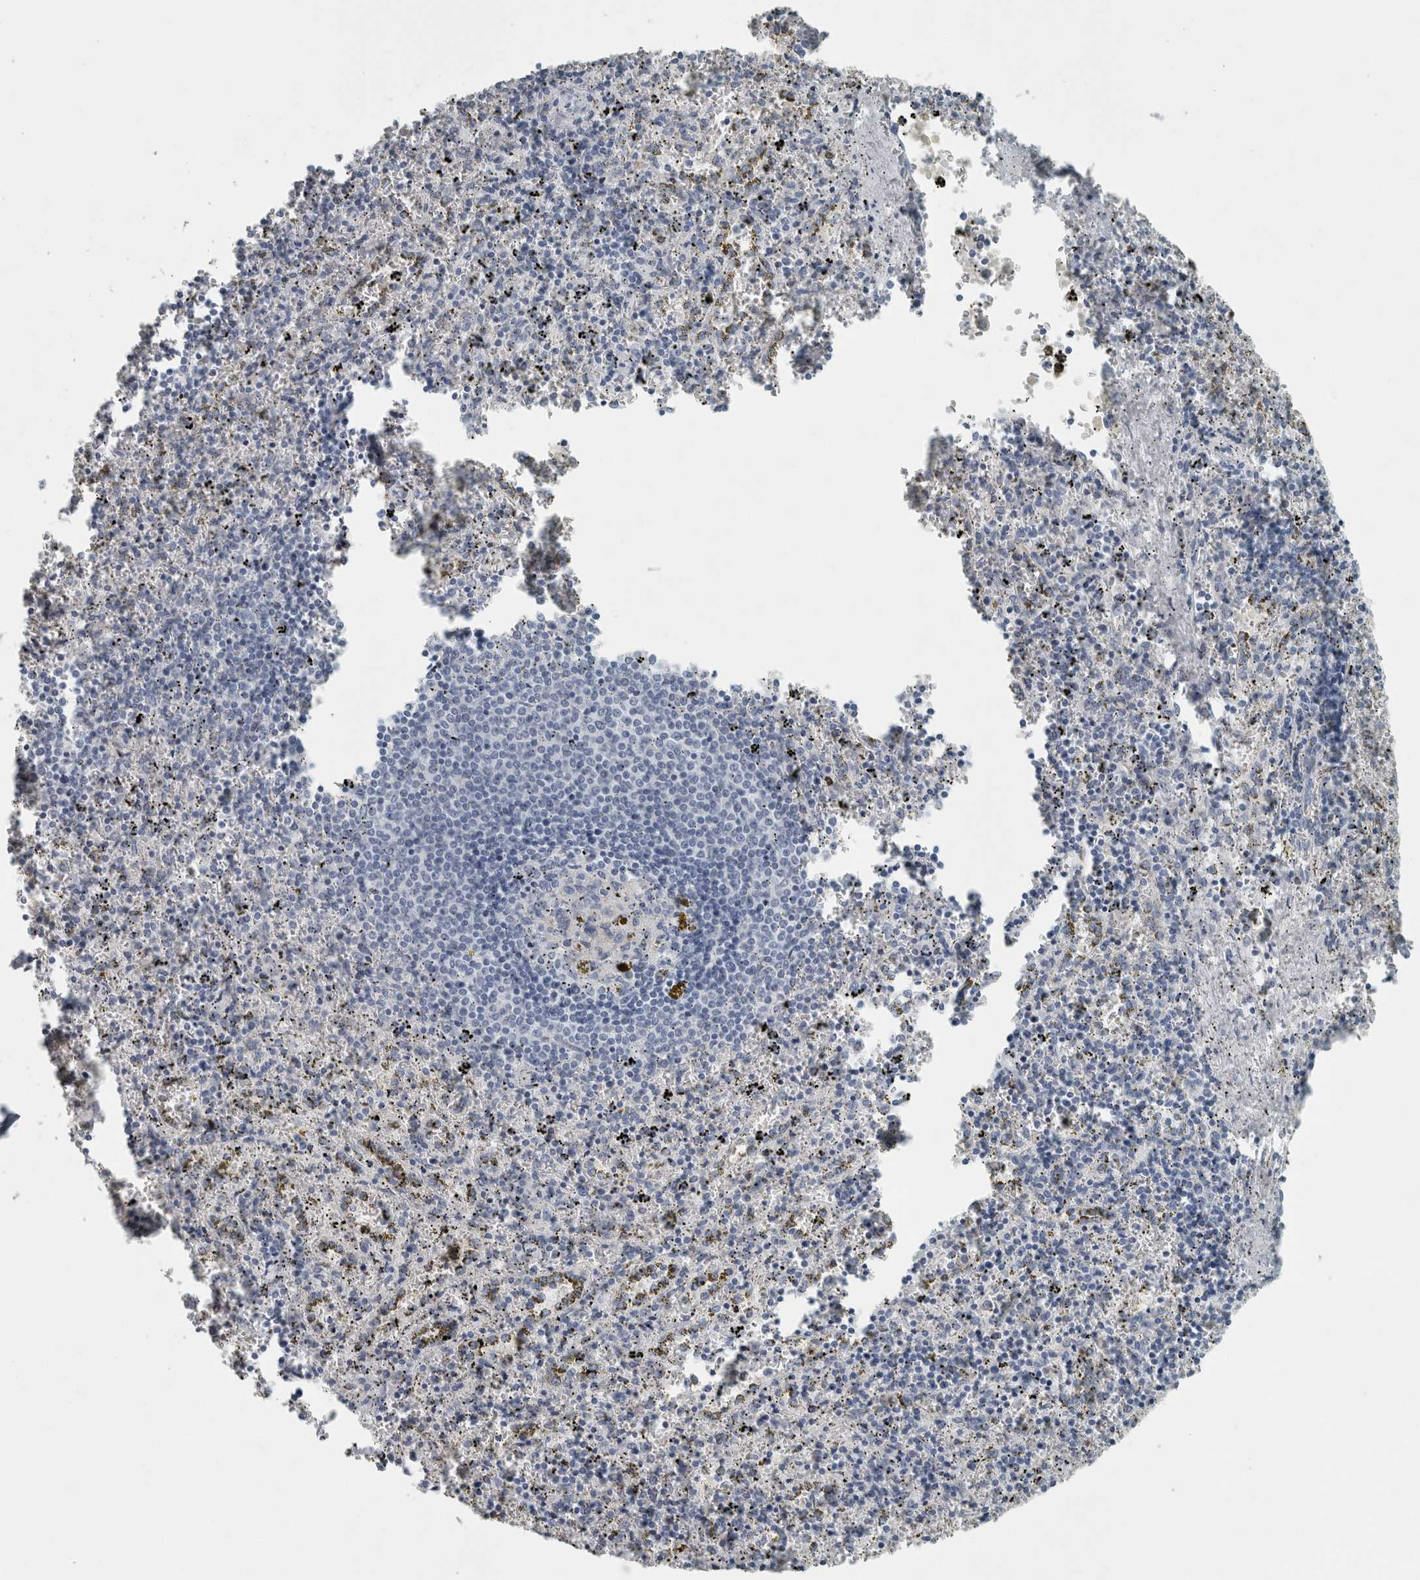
{"staining": {"intensity": "negative", "quantity": "none", "location": "none"}, "tissue": "spleen", "cell_type": "Cells in red pulp", "image_type": "normal", "snomed": [{"axis": "morphology", "description": "Normal tissue, NOS"}, {"axis": "topography", "description": "Spleen"}], "caption": "Cells in red pulp are negative for brown protein staining in unremarkable spleen. Nuclei are stained in blue.", "gene": "CHL1", "patient": {"sex": "male", "age": 11}}